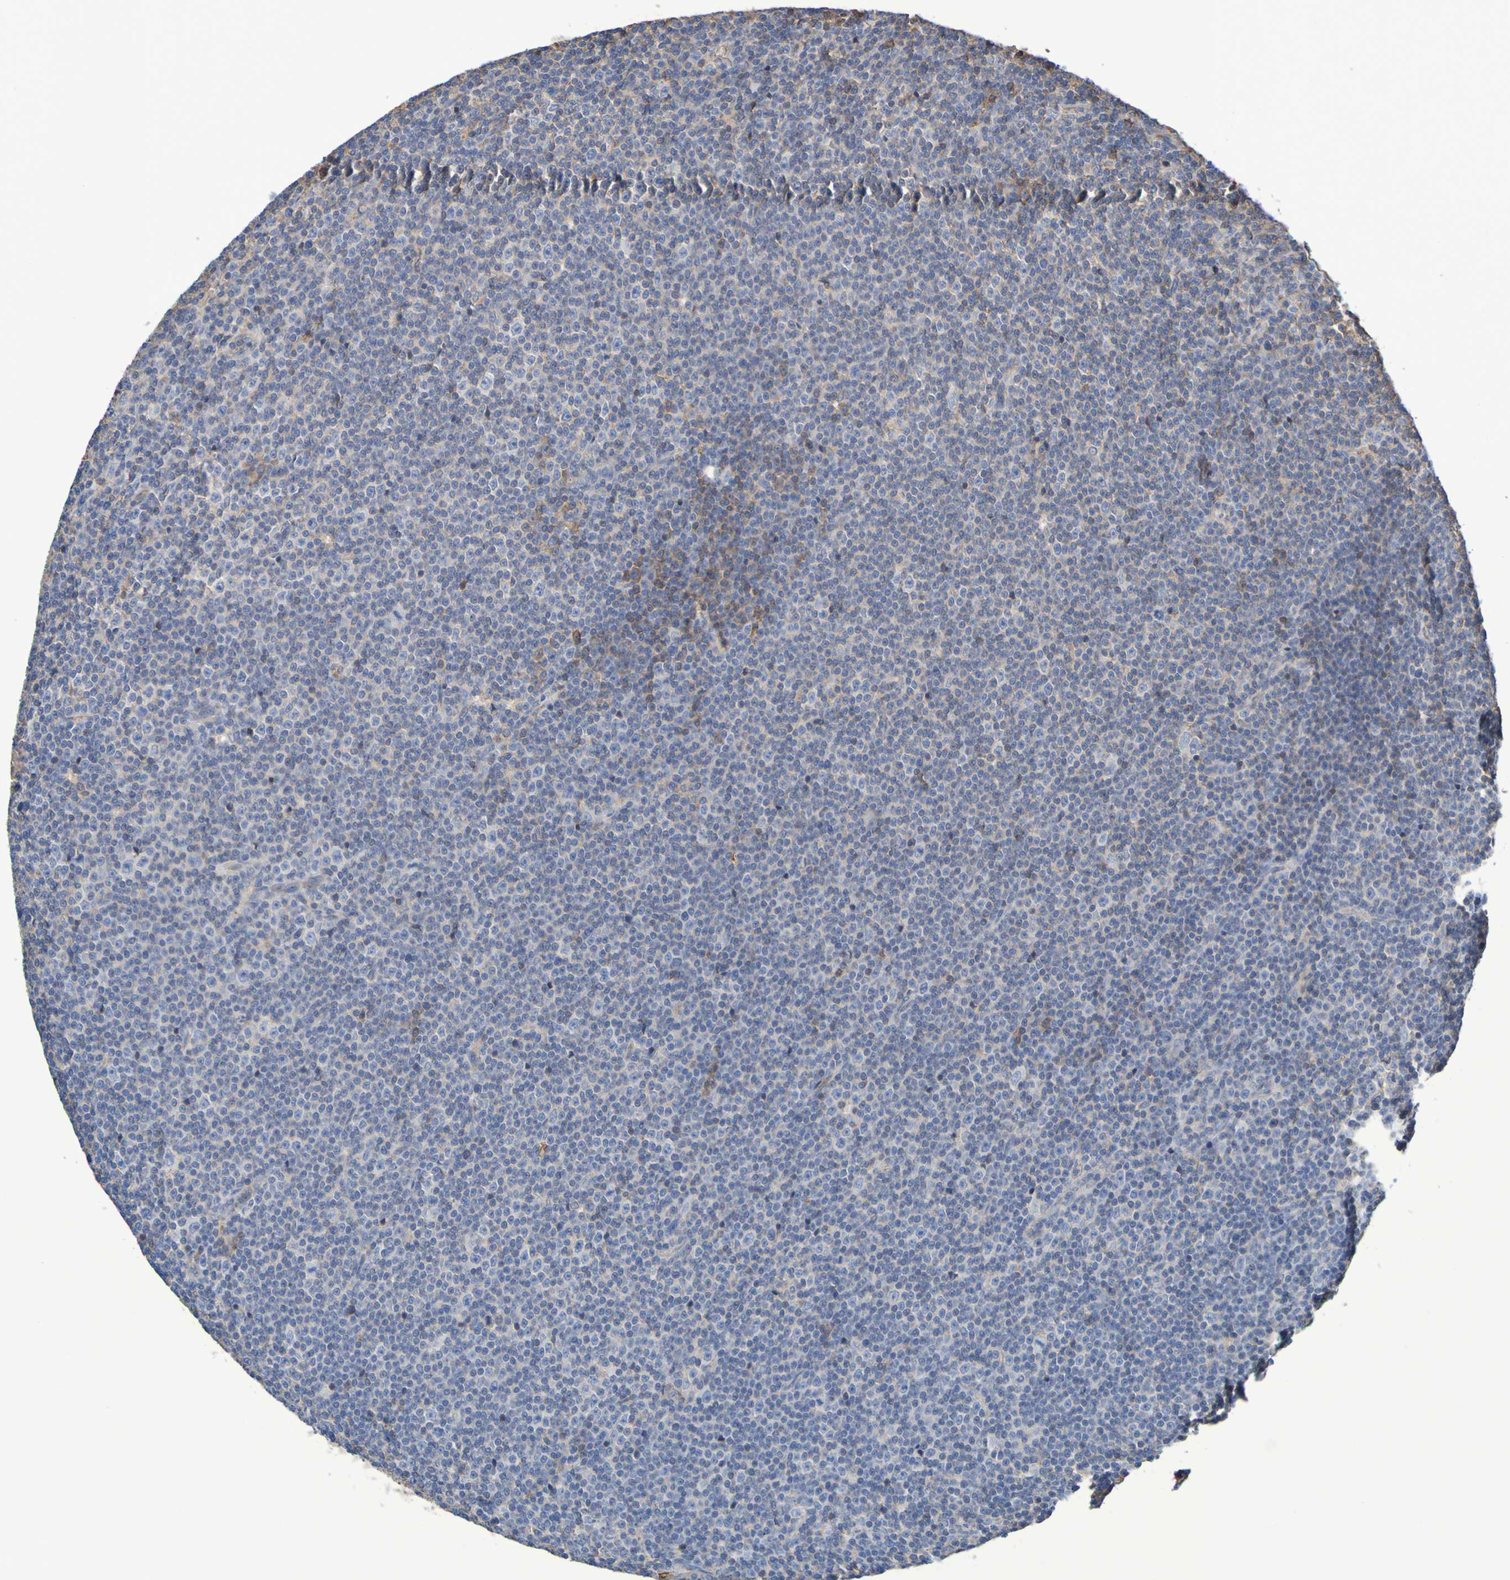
{"staining": {"intensity": "moderate", "quantity": "<25%", "location": "cytoplasmic/membranous"}, "tissue": "lymphoma", "cell_type": "Tumor cells", "image_type": "cancer", "snomed": [{"axis": "morphology", "description": "Malignant lymphoma, non-Hodgkin's type, Low grade"}, {"axis": "topography", "description": "Lymph node"}], "caption": "Human lymphoma stained with a brown dye demonstrates moderate cytoplasmic/membranous positive staining in approximately <25% of tumor cells.", "gene": "GAB3", "patient": {"sex": "female", "age": 67}}